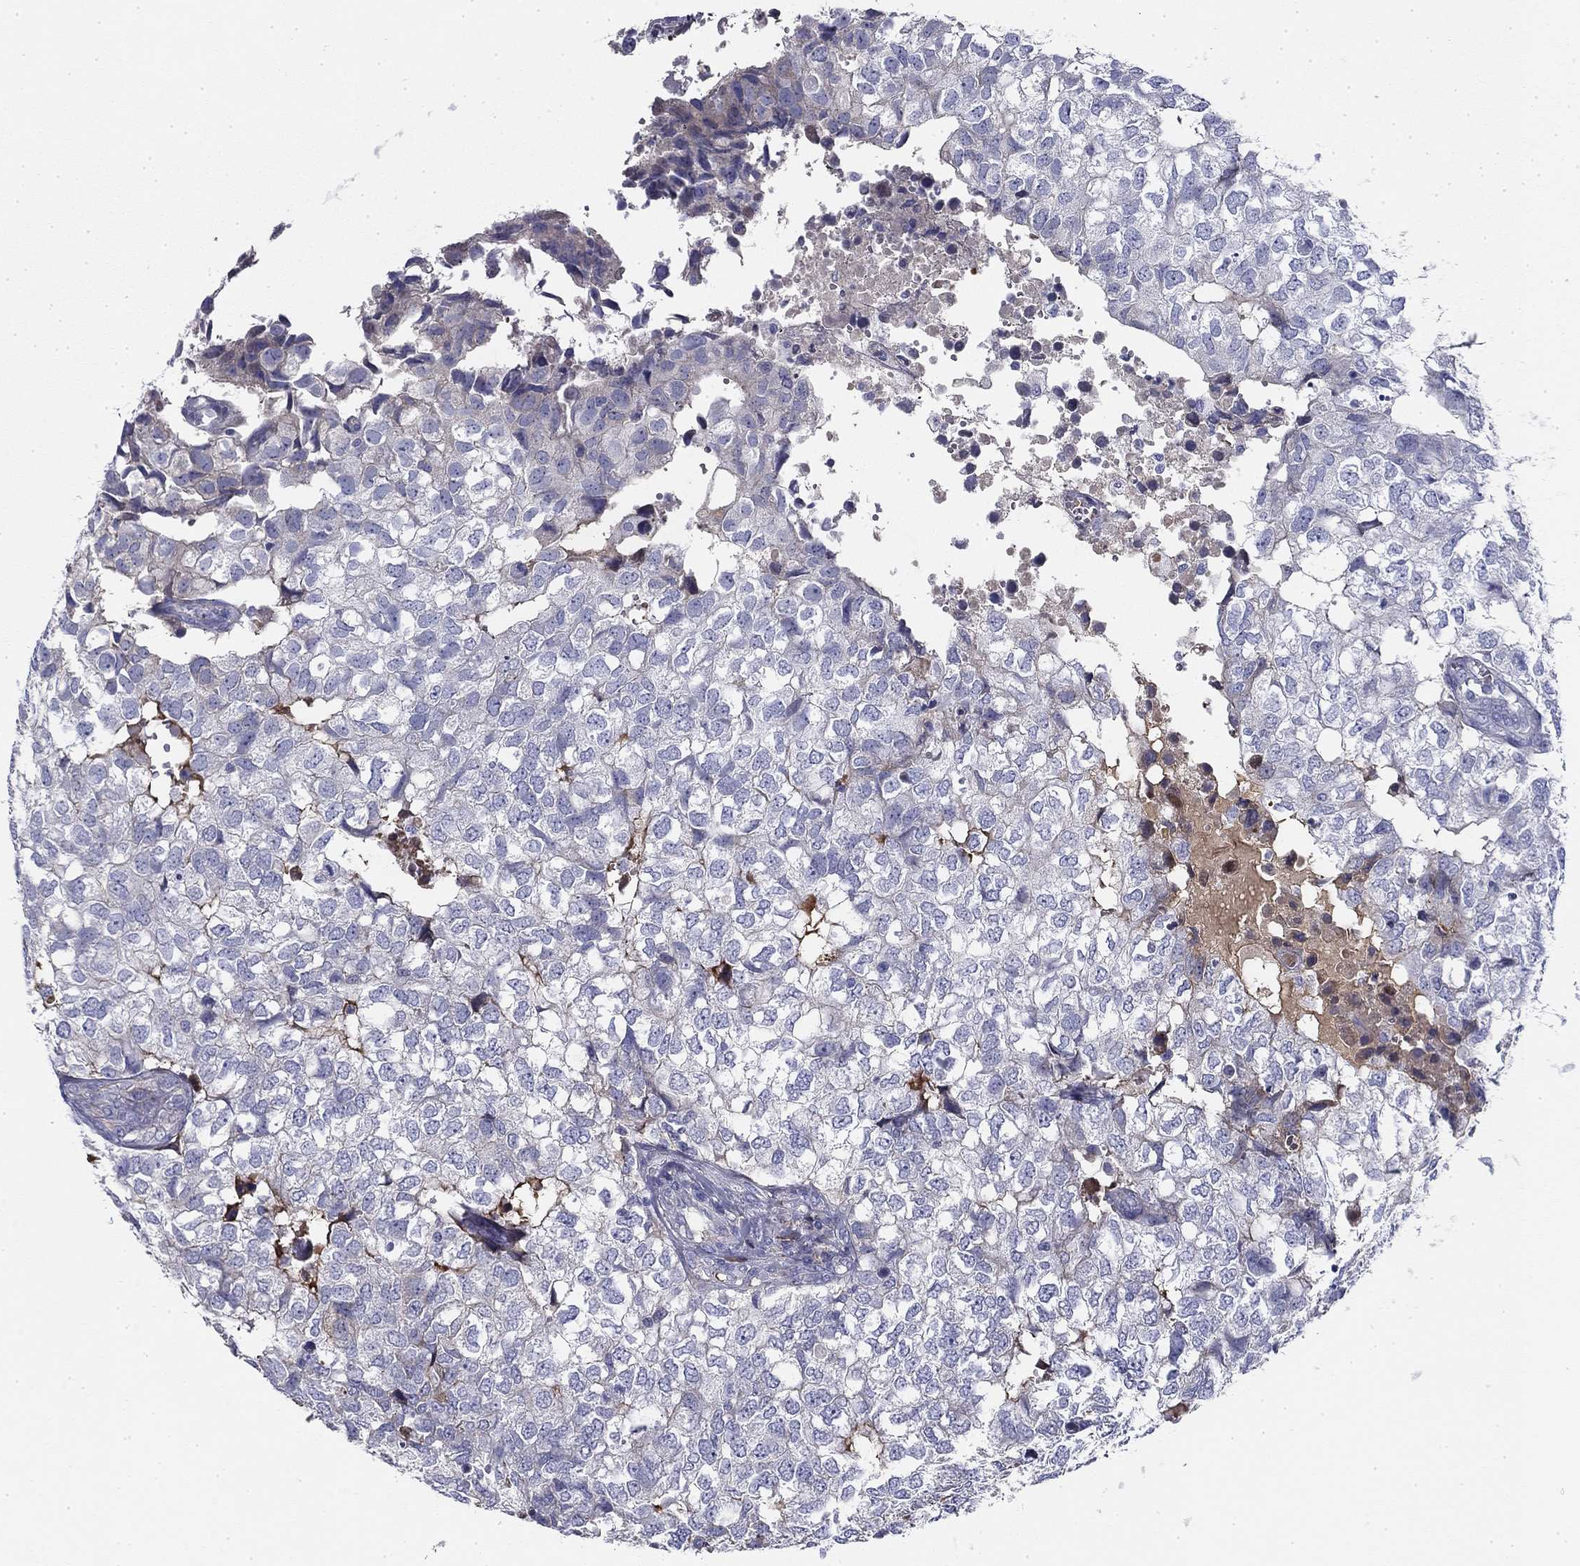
{"staining": {"intensity": "negative", "quantity": "none", "location": "none"}, "tissue": "breast cancer", "cell_type": "Tumor cells", "image_type": "cancer", "snomed": [{"axis": "morphology", "description": "Duct carcinoma"}, {"axis": "topography", "description": "Breast"}], "caption": "Protein analysis of breast infiltrating ductal carcinoma demonstrates no significant expression in tumor cells.", "gene": "CPLX4", "patient": {"sex": "female", "age": 30}}